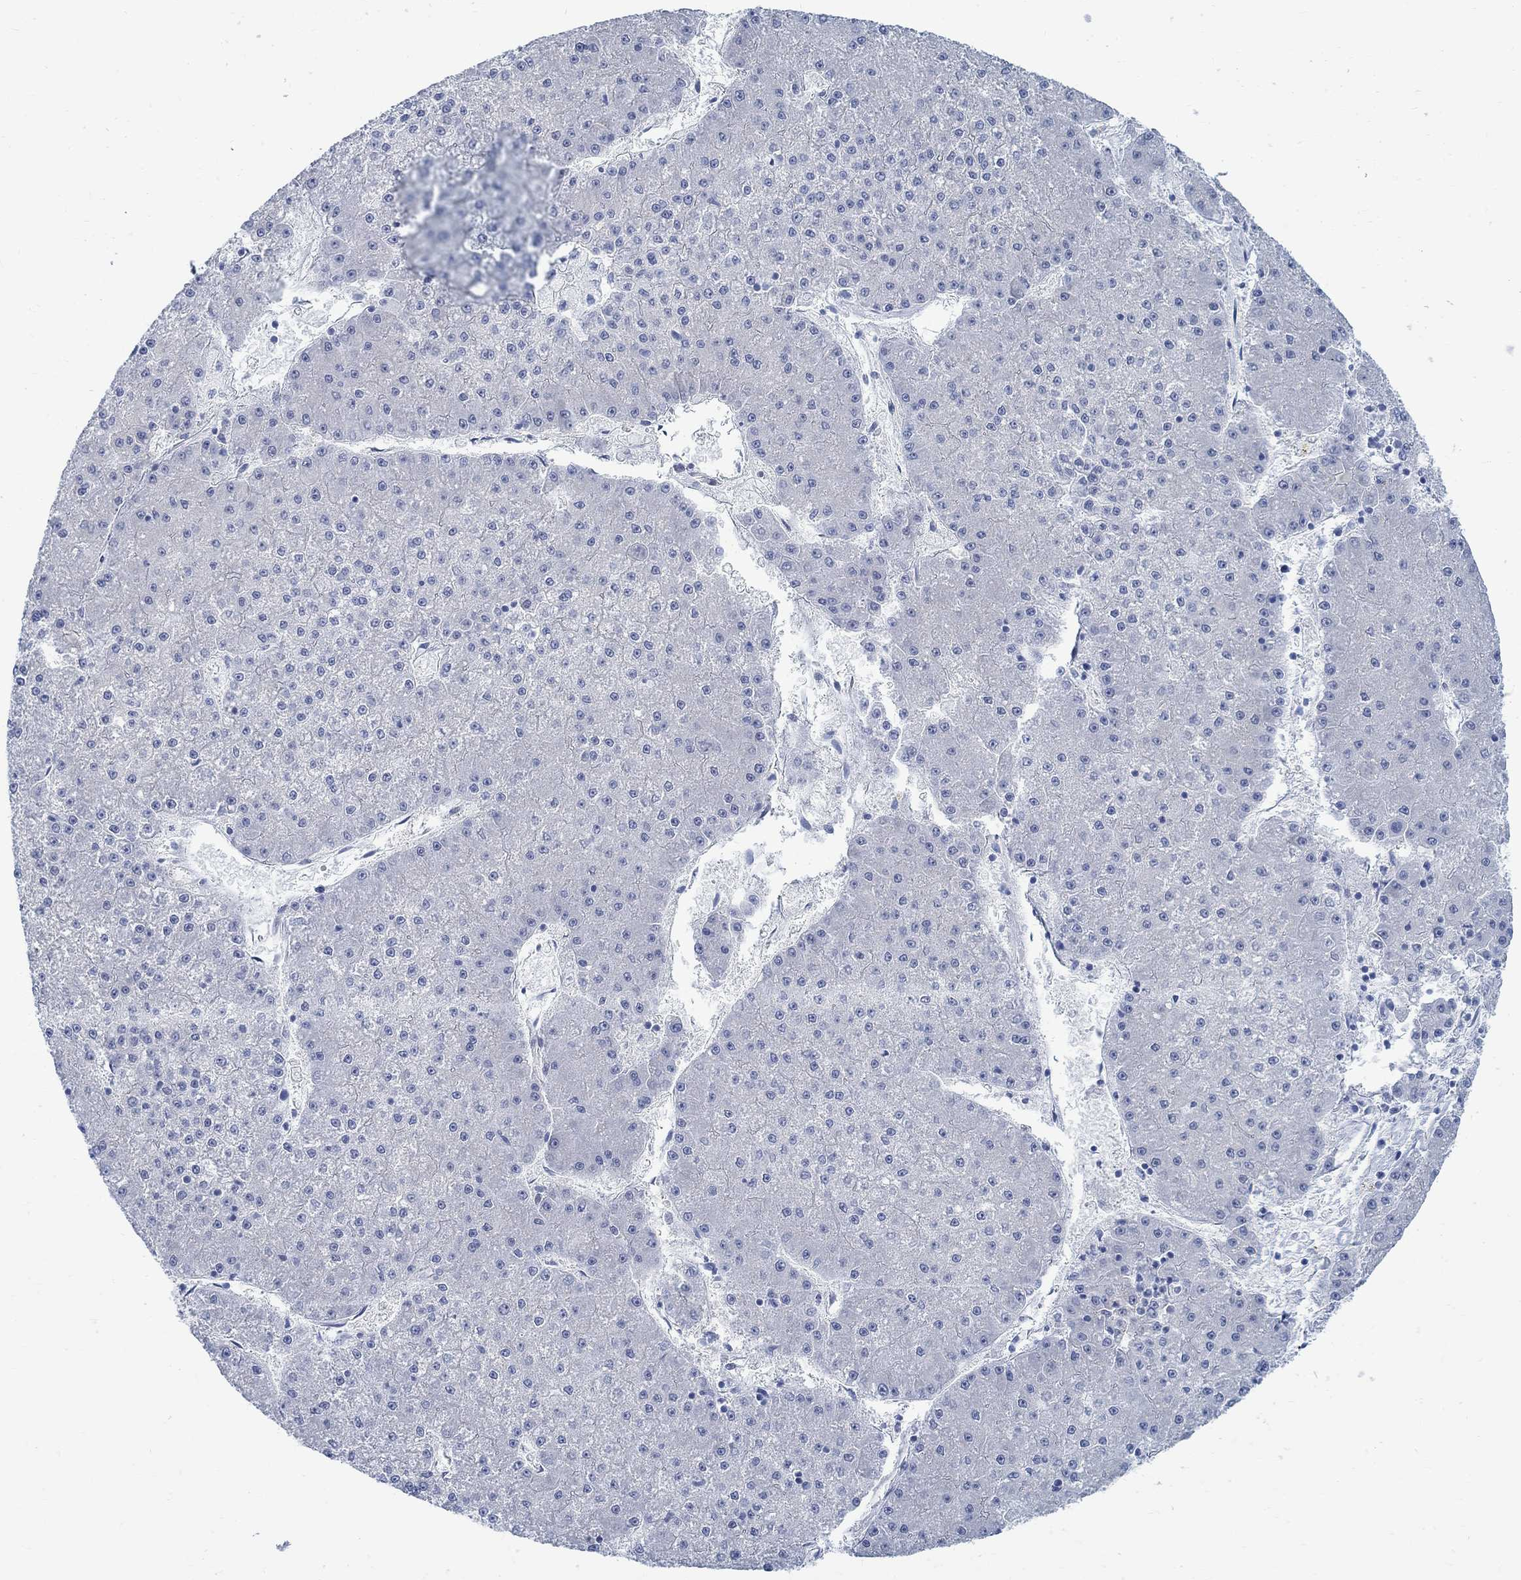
{"staining": {"intensity": "negative", "quantity": "none", "location": "none"}, "tissue": "liver cancer", "cell_type": "Tumor cells", "image_type": "cancer", "snomed": [{"axis": "morphology", "description": "Carcinoma, Hepatocellular, NOS"}, {"axis": "topography", "description": "Liver"}], "caption": "Hepatocellular carcinoma (liver) stained for a protein using IHC exhibits no staining tumor cells.", "gene": "RBM20", "patient": {"sex": "male", "age": 73}}